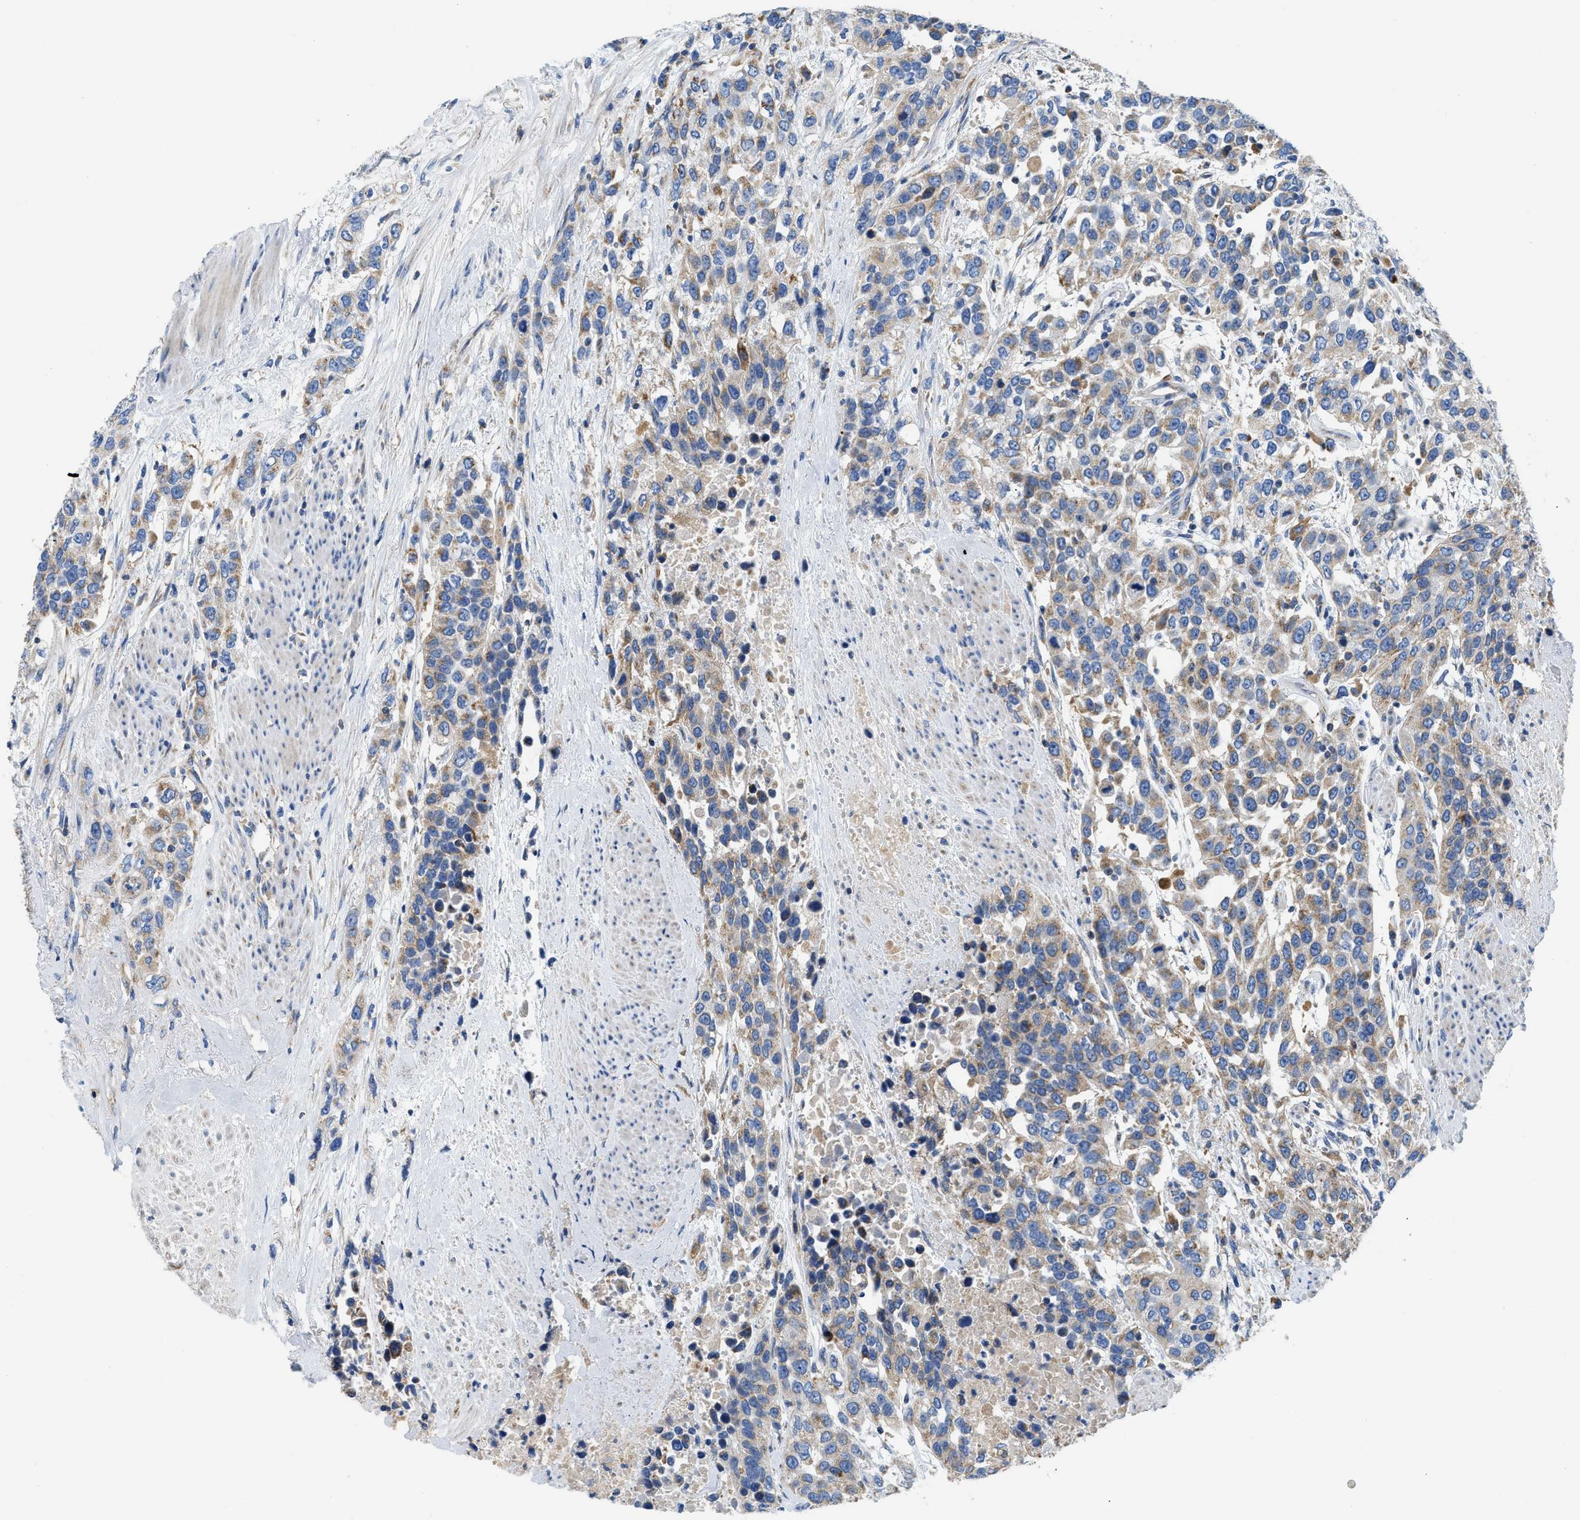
{"staining": {"intensity": "weak", "quantity": ">75%", "location": "cytoplasmic/membranous"}, "tissue": "urothelial cancer", "cell_type": "Tumor cells", "image_type": "cancer", "snomed": [{"axis": "morphology", "description": "Urothelial carcinoma, High grade"}, {"axis": "topography", "description": "Urinary bladder"}], "caption": "Urothelial cancer stained with DAB (3,3'-diaminobenzidine) IHC shows low levels of weak cytoplasmic/membranous staining in approximately >75% of tumor cells.", "gene": "SLC25A13", "patient": {"sex": "female", "age": 80}}